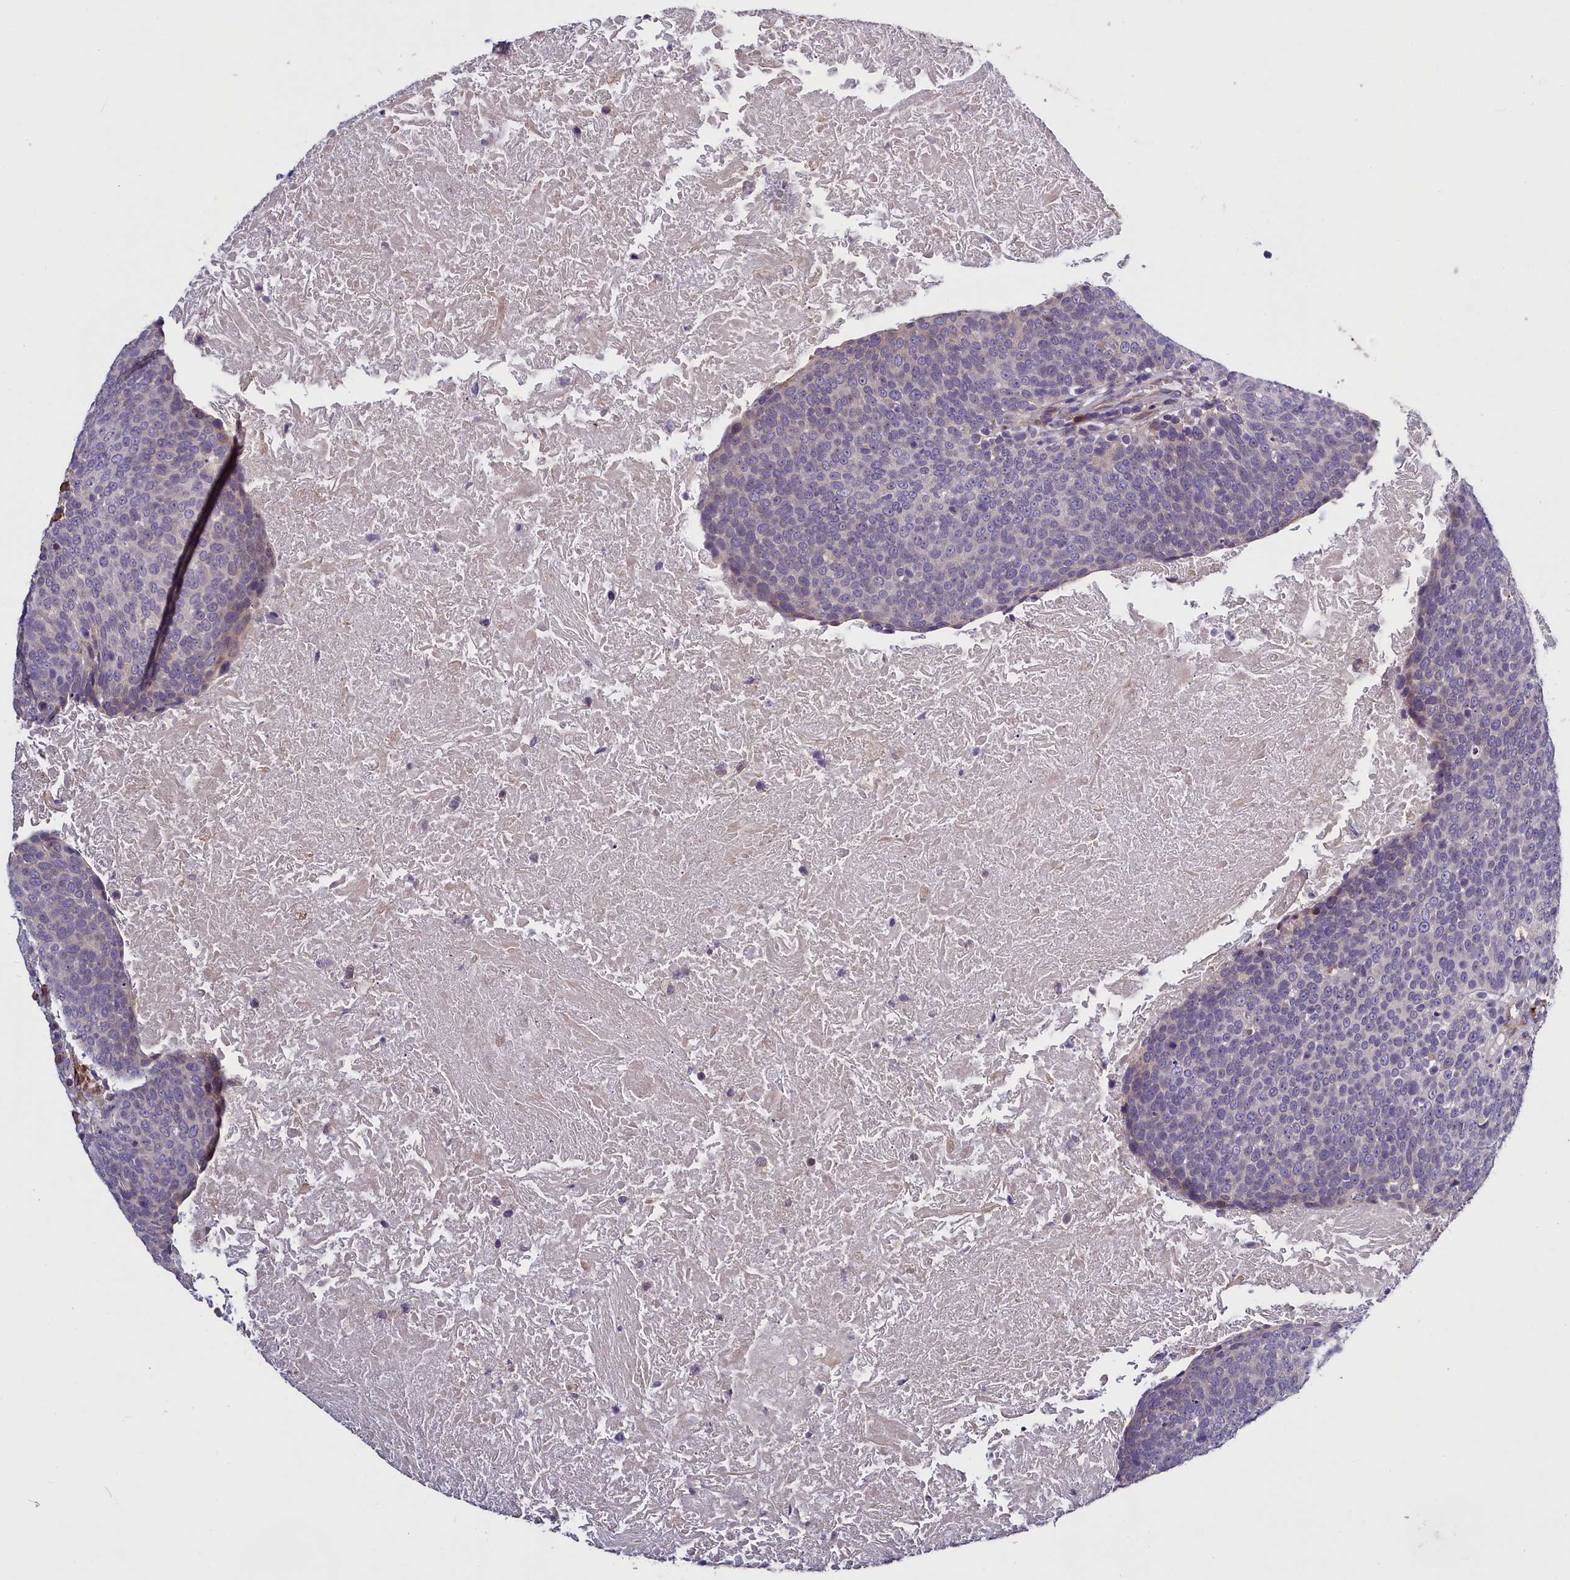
{"staining": {"intensity": "negative", "quantity": "none", "location": "none"}, "tissue": "head and neck cancer", "cell_type": "Tumor cells", "image_type": "cancer", "snomed": [{"axis": "morphology", "description": "Squamous cell carcinoma, NOS"}, {"axis": "morphology", "description": "Squamous cell carcinoma, metastatic, NOS"}, {"axis": "topography", "description": "Lymph node"}, {"axis": "topography", "description": "Head-Neck"}], "caption": "Human head and neck cancer stained for a protein using IHC reveals no positivity in tumor cells.", "gene": "MRC2", "patient": {"sex": "male", "age": 62}}